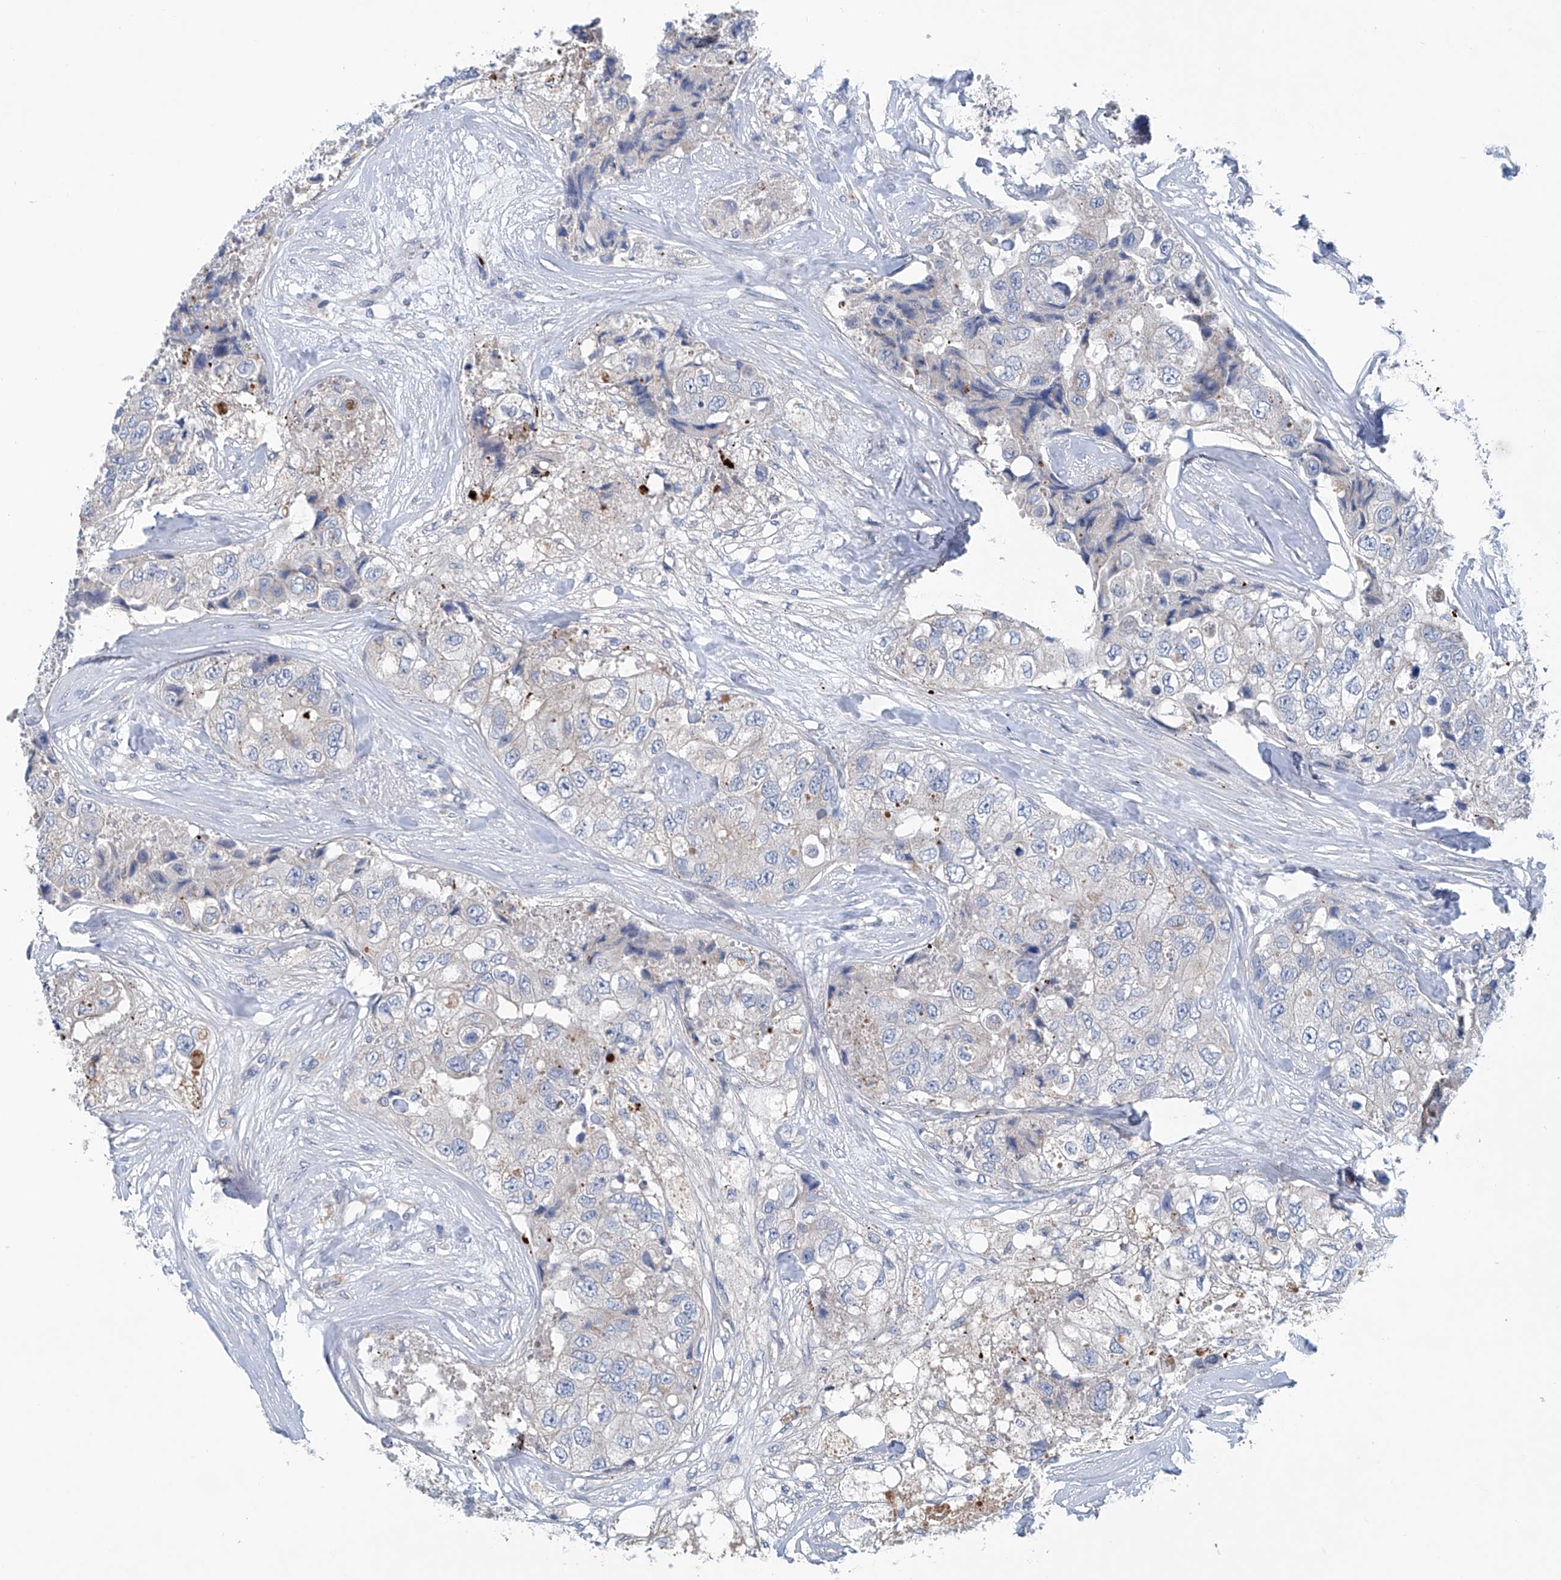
{"staining": {"intensity": "negative", "quantity": "none", "location": "none"}, "tissue": "breast cancer", "cell_type": "Tumor cells", "image_type": "cancer", "snomed": [{"axis": "morphology", "description": "Duct carcinoma"}, {"axis": "topography", "description": "Breast"}], "caption": "Immunohistochemistry (IHC) of human breast invasive ductal carcinoma reveals no staining in tumor cells. Nuclei are stained in blue.", "gene": "CEP85L", "patient": {"sex": "female", "age": 62}}